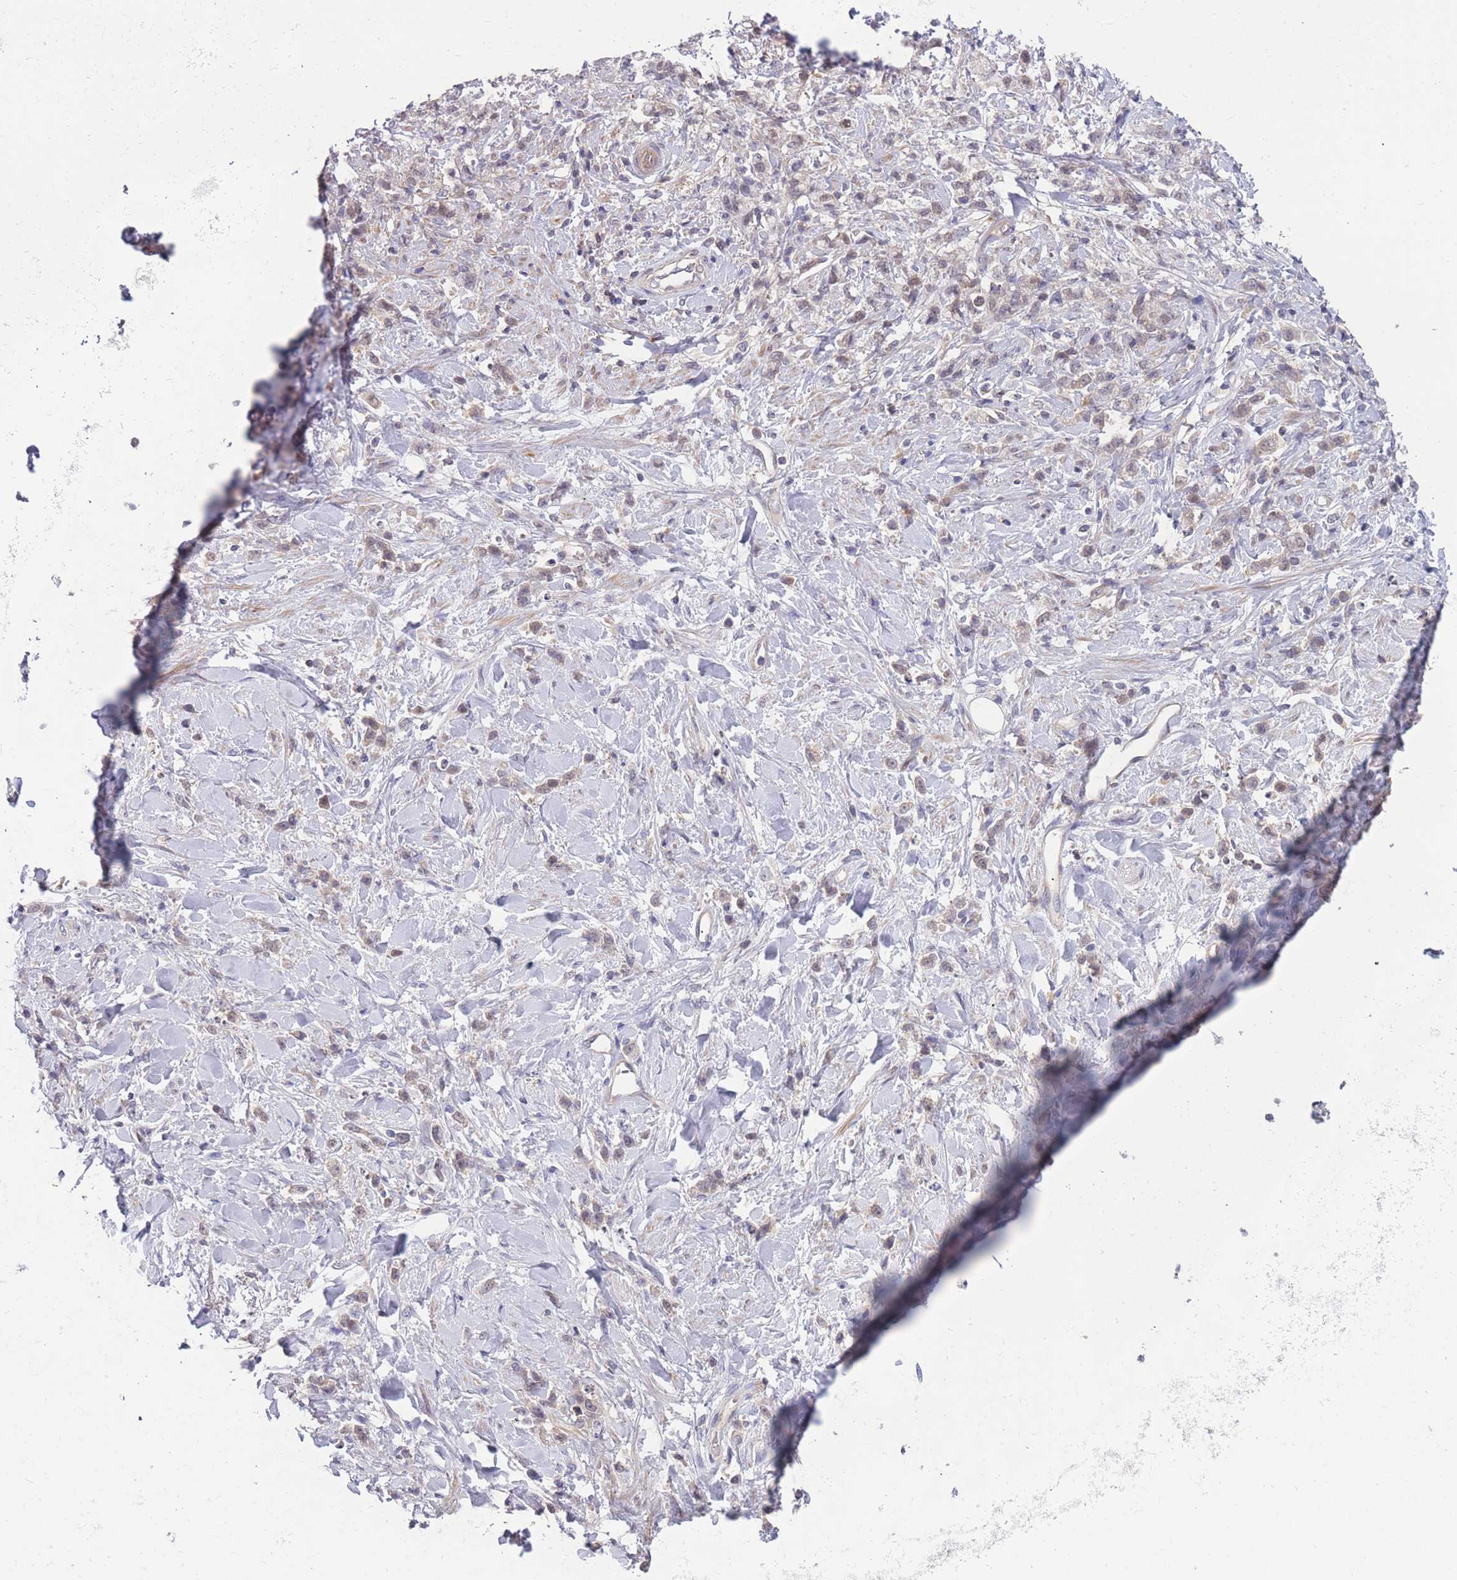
{"staining": {"intensity": "moderate", "quantity": "<25%", "location": "cytoplasmic/membranous"}, "tissue": "stomach cancer", "cell_type": "Tumor cells", "image_type": "cancer", "snomed": [{"axis": "morphology", "description": "Adenocarcinoma, NOS"}, {"axis": "topography", "description": "Stomach"}], "caption": "IHC of stomach cancer (adenocarcinoma) displays low levels of moderate cytoplasmic/membranous positivity in about <25% of tumor cells.", "gene": "UBE2N", "patient": {"sex": "female", "age": 60}}